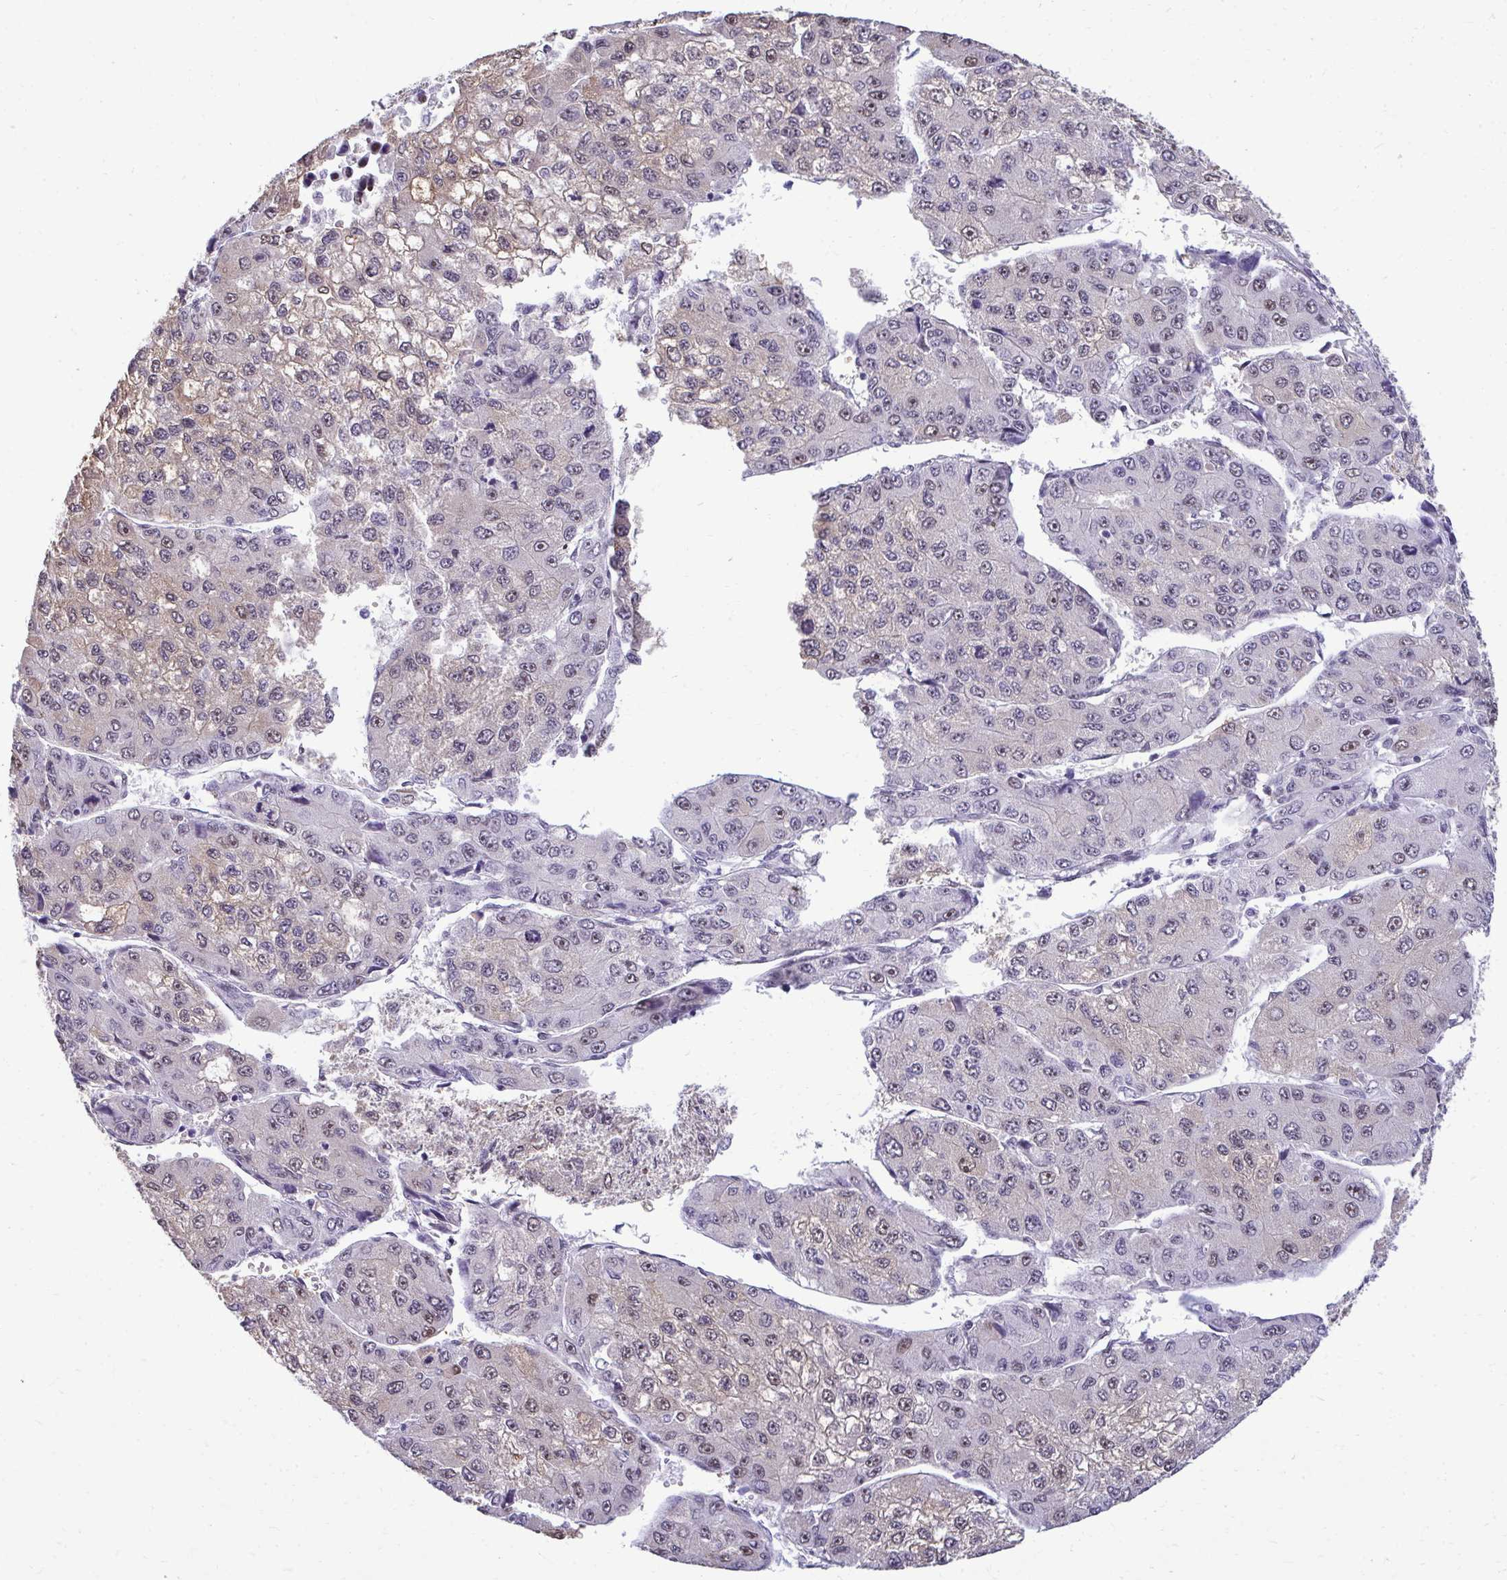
{"staining": {"intensity": "weak", "quantity": "25%-75%", "location": "nuclear"}, "tissue": "liver cancer", "cell_type": "Tumor cells", "image_type": "cancer", "snomed": [{"axis": "morphology", "description": "Carcinoma, Hepatocellular, NOS"}, {"axis": "topography", "description": "Liver"}], "caption": "This histopathology image displays liver cancer (hepatocellular carcinoma) stained with immunohistochemistry to label a protein in brown. The nuclear of tumor cells show weak positivity for the protein. Nuclei are counter-stained blue.", "gene": "PELP1", "patient": {"sex": "female", "age": 66}}